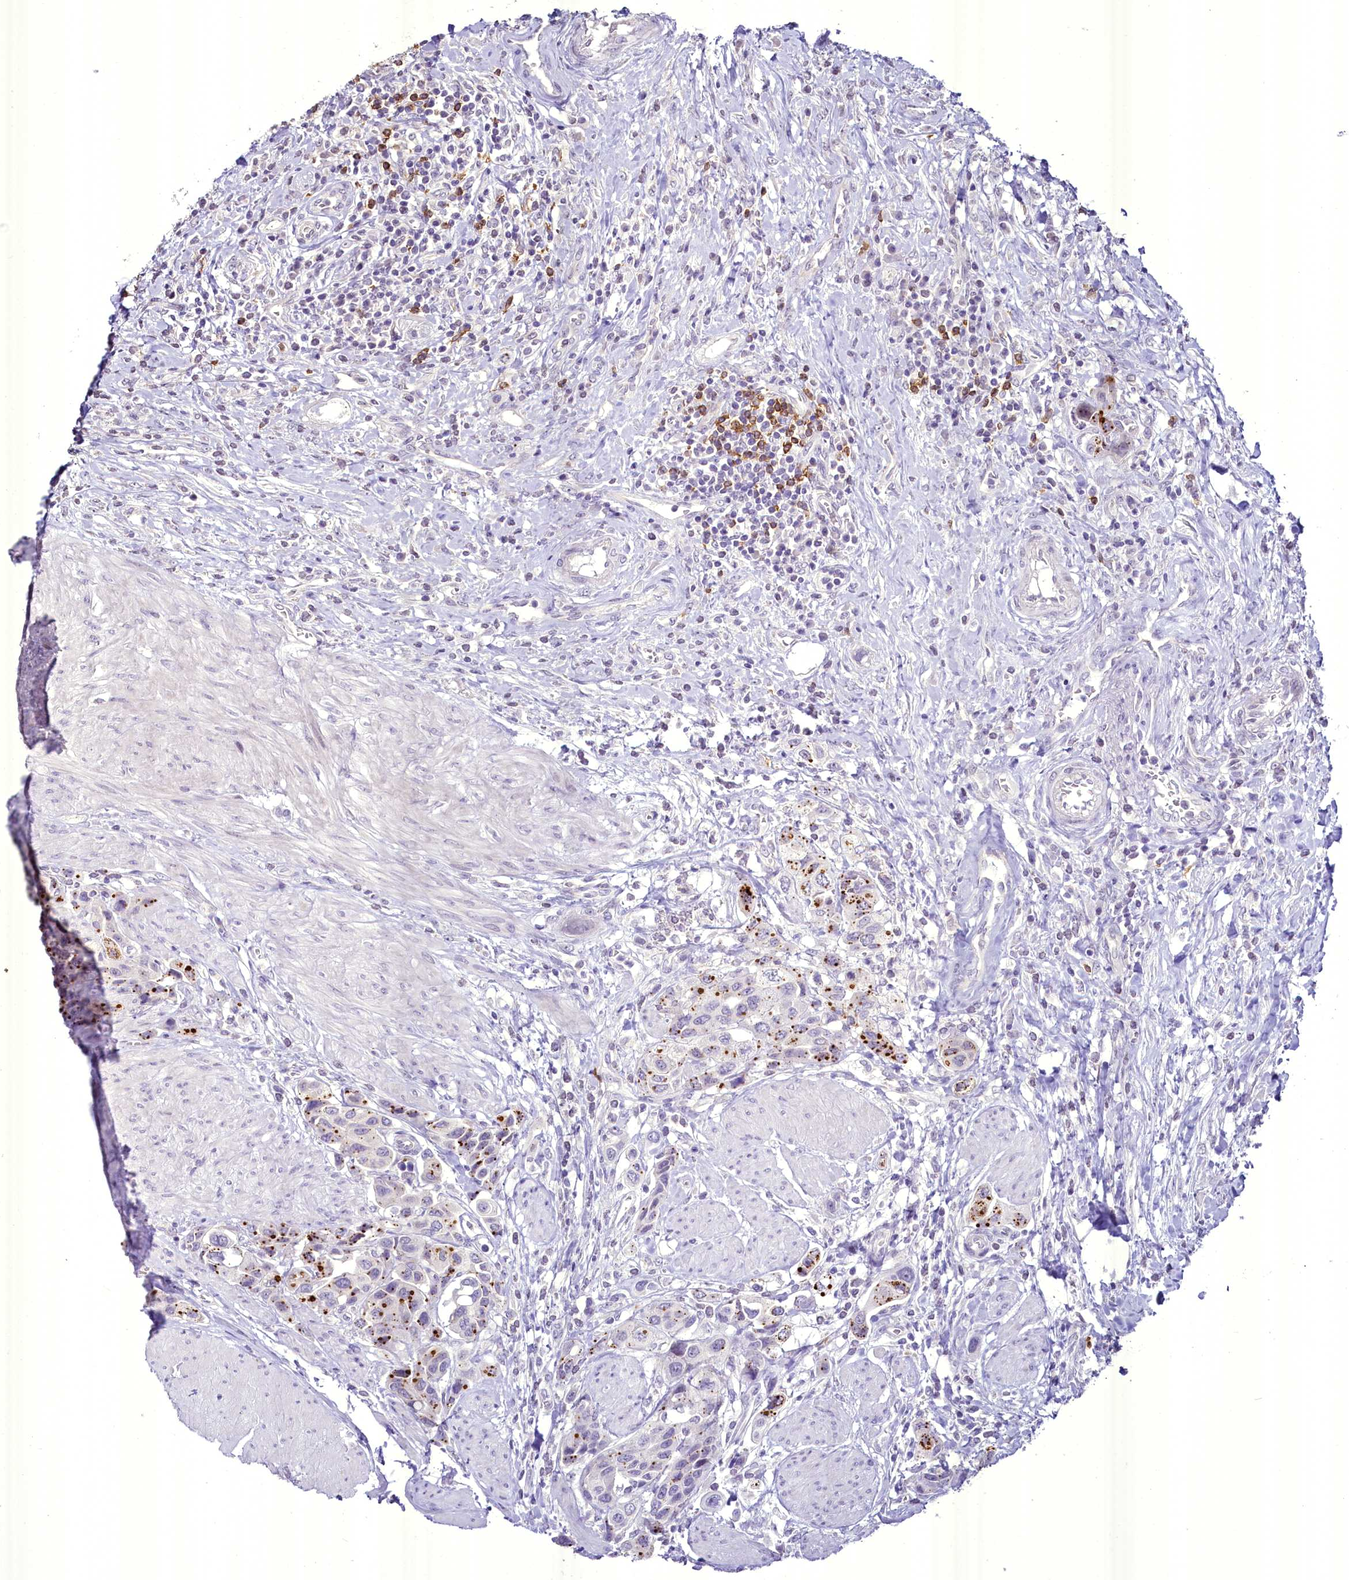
{"staining": {"intensity": "moderate", "quantity": "<25%", "location": "cytoplasmic/membranous"}, "tissue": "urothelial cancer", "cell_type": "Tumor cells", "image_type": "cancer", "snomed": [{"axis": "morphology", "description": "Urothelial carcinoma, High grade"}, {"axis": "topography", "description": "Urinary bladder"}], "caption": "Urothelial cancer stained with a brown dye demonstrates moderate cytoplasmic/membranous positive staining in about <25% of tumor cells.", "gene": "BANK1", "patient": {"sex": "male", "age": 50}}